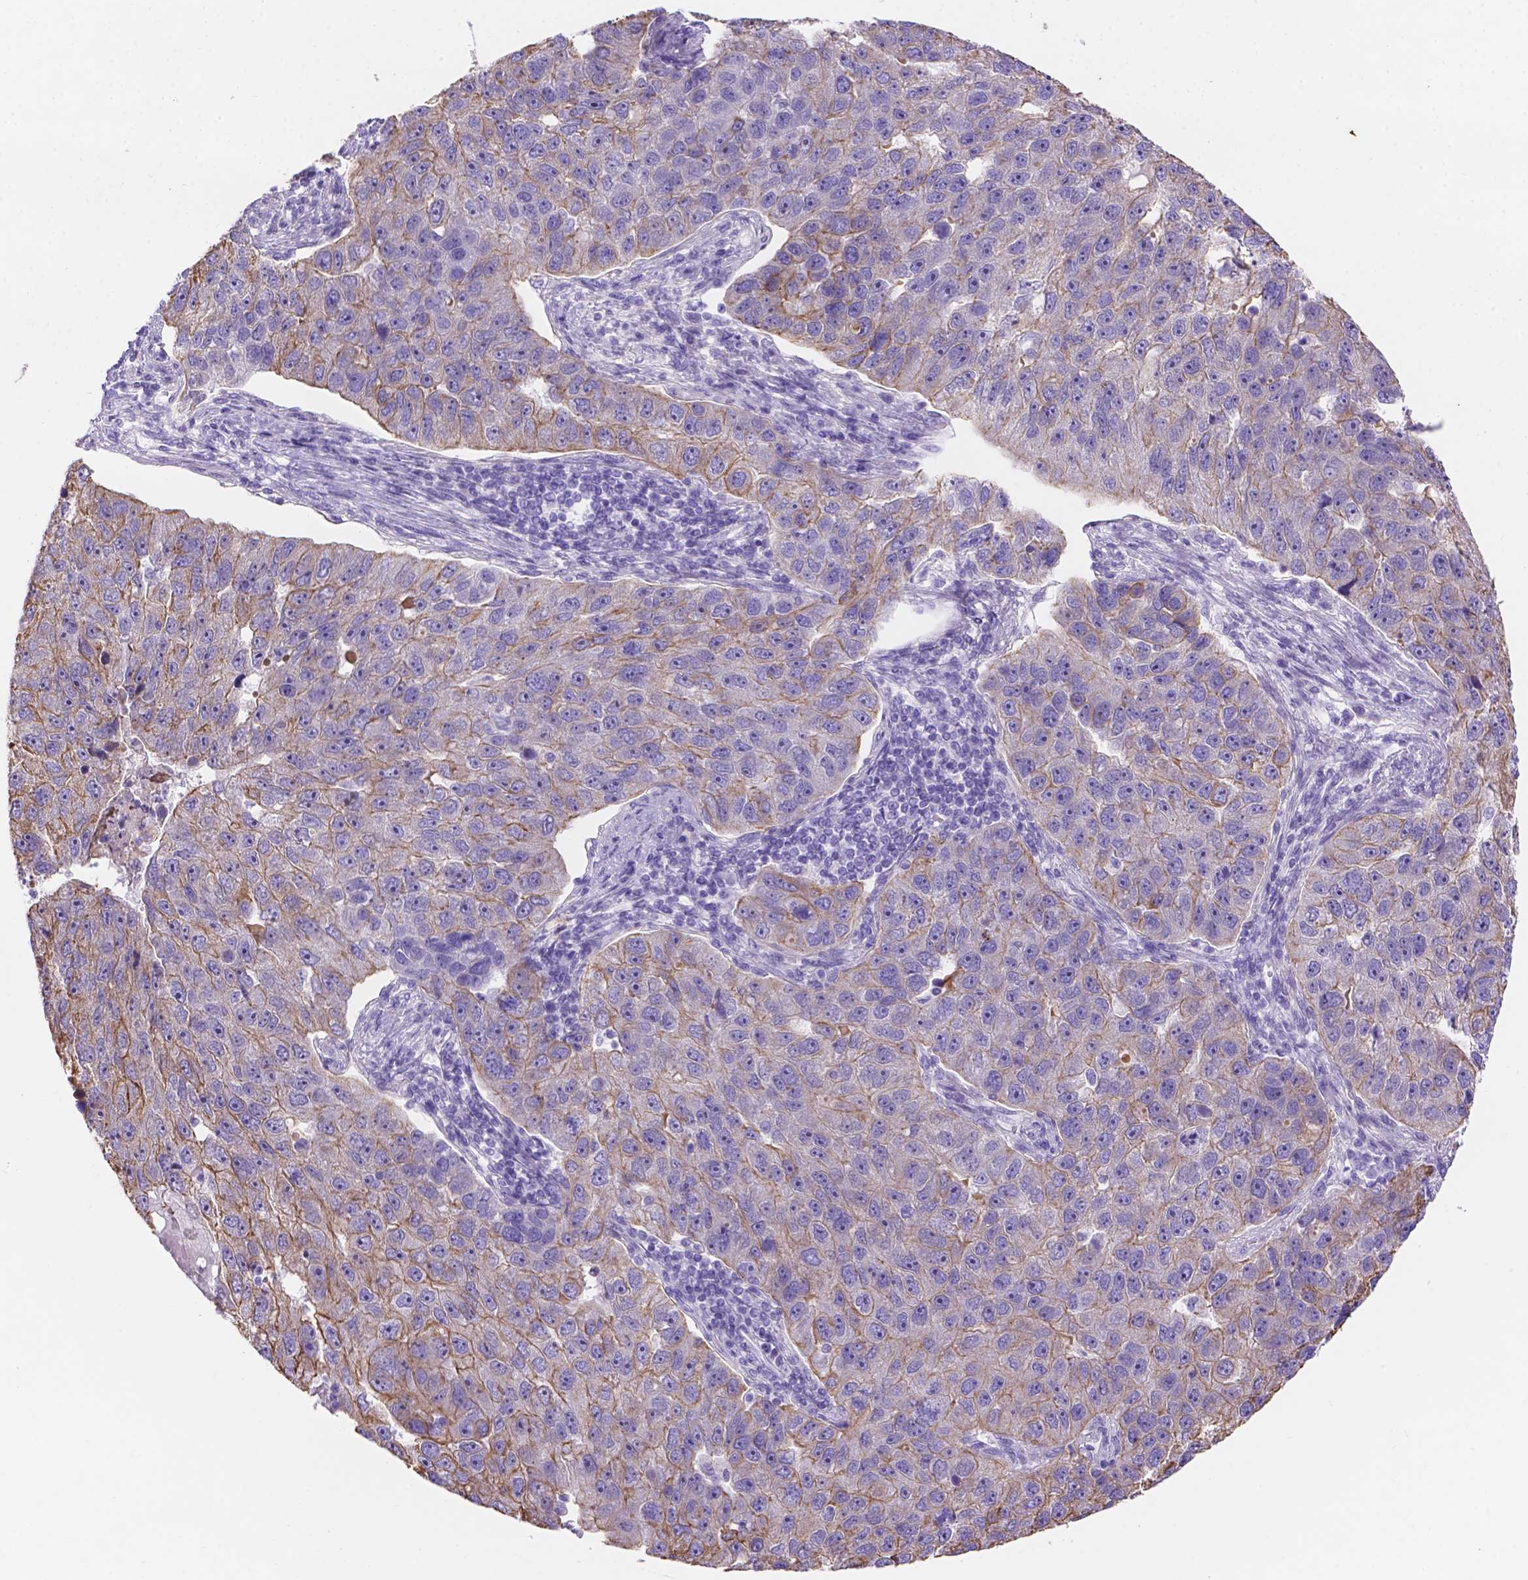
{"staining": {"intensity": "moderate", "quantity": "<25%", "location": "cytoplasmic/membranous"}, "tissue": "pancreatic cancer", "cell_type": "Tumor cells", "image_type": "cancer", "snomed": [{"axis": "morphology", "description": "Adenocarcinoma, NOS"}, {"axis": "topography", "description": "Pancreas"}], "caption": "Pancreatic cancer tissue exhibits moderate cytoplasmic/membranous expression in approximately <25% of tumor cells, visualized by immunohistochemistry.", "gene": "DMWD", "patient": {"sex": "female", "age": 61}}